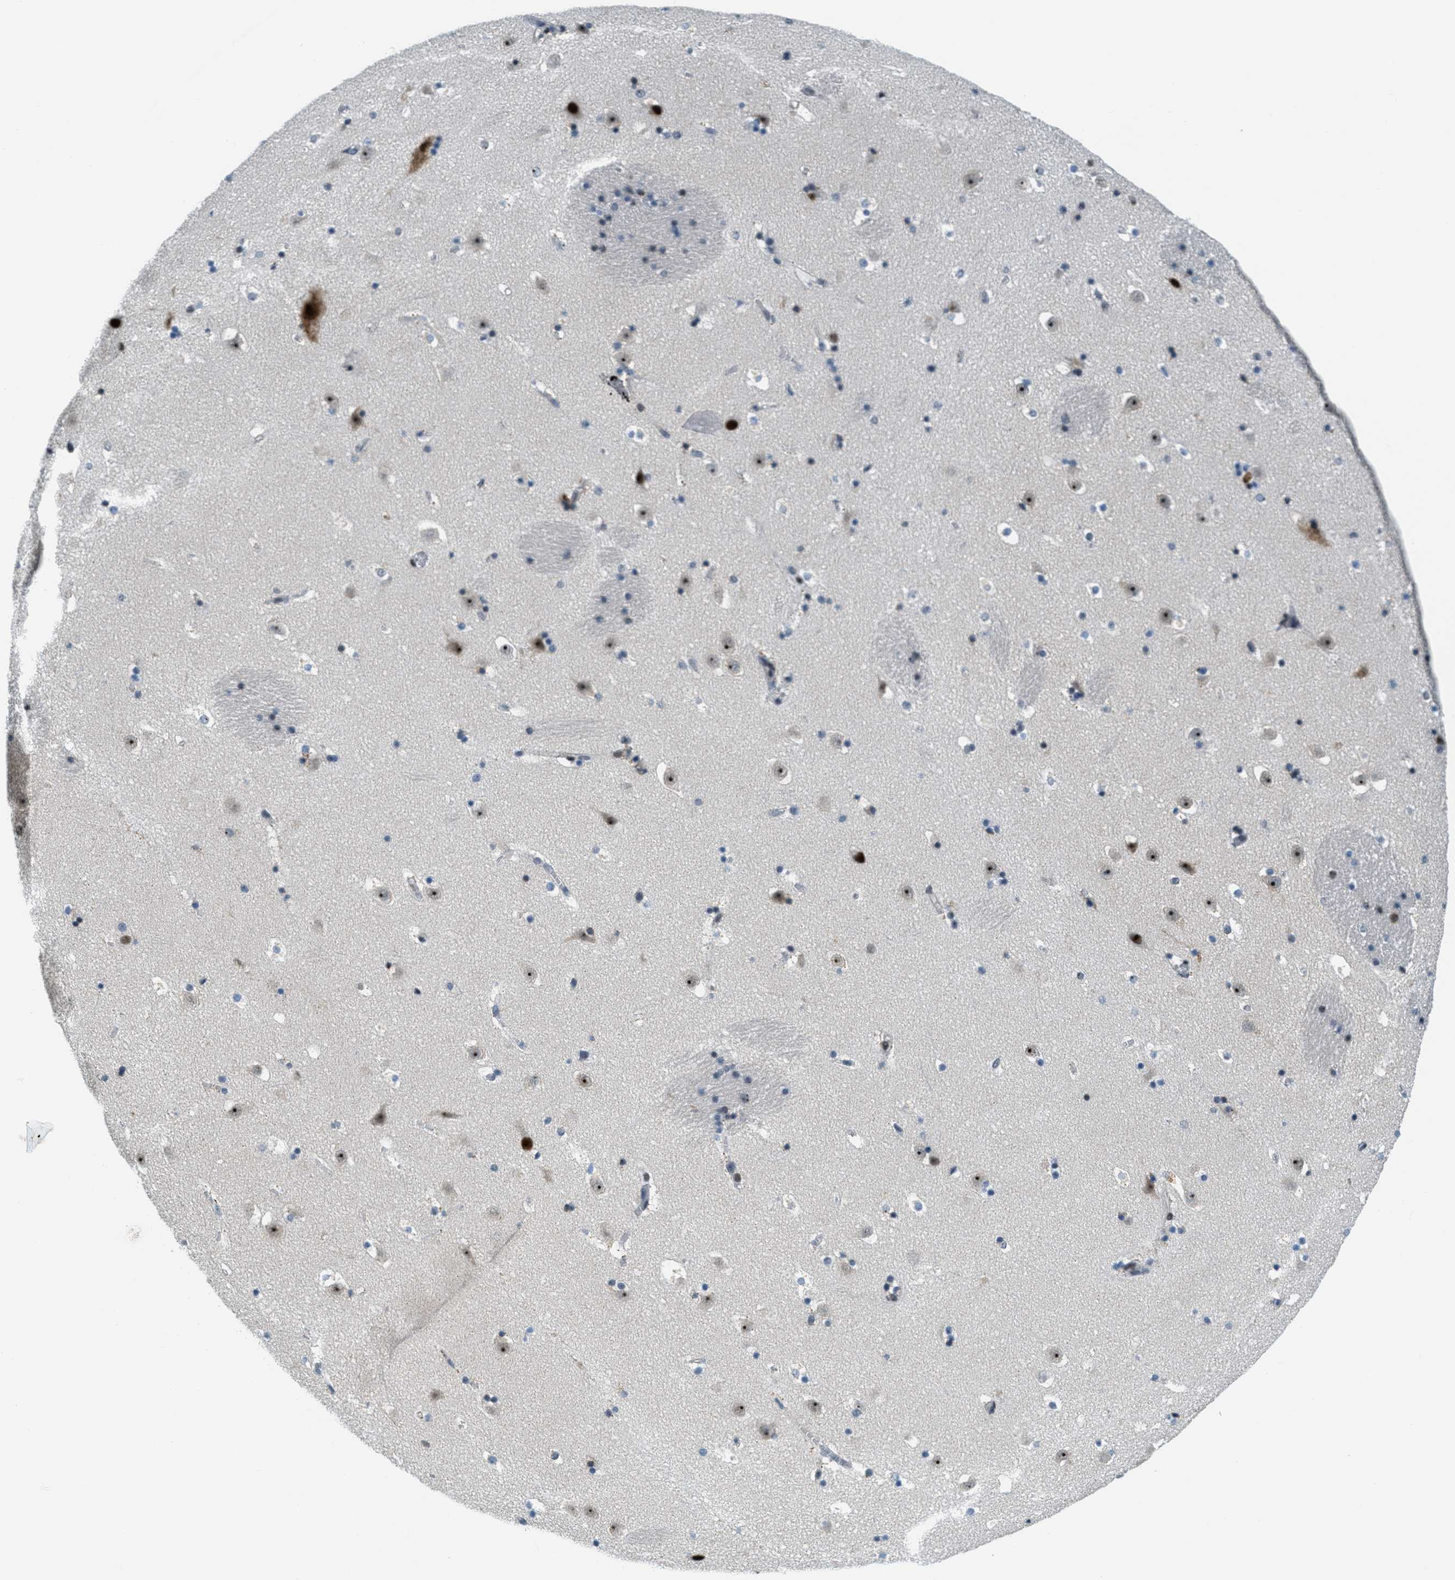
{"staining": {"intensity": "moderate", "quantity": "<25%", "location": "nuclear"}, "tissue": "caudate", "cell_type": "Glial cells", "image_type": "normal", "snomed": [{"axis": "morphology", "description": "Normal tissue, NOS"}, {"axis": "topography", "description": "Lateral ventricle wall"}], "caption": "Protein expression analysis of normal caudate displays moderate nuclear expression in about <25% of glial cells.", "gene": "ZDHHC23", "patient": {"sex": "male", "age": 45}}